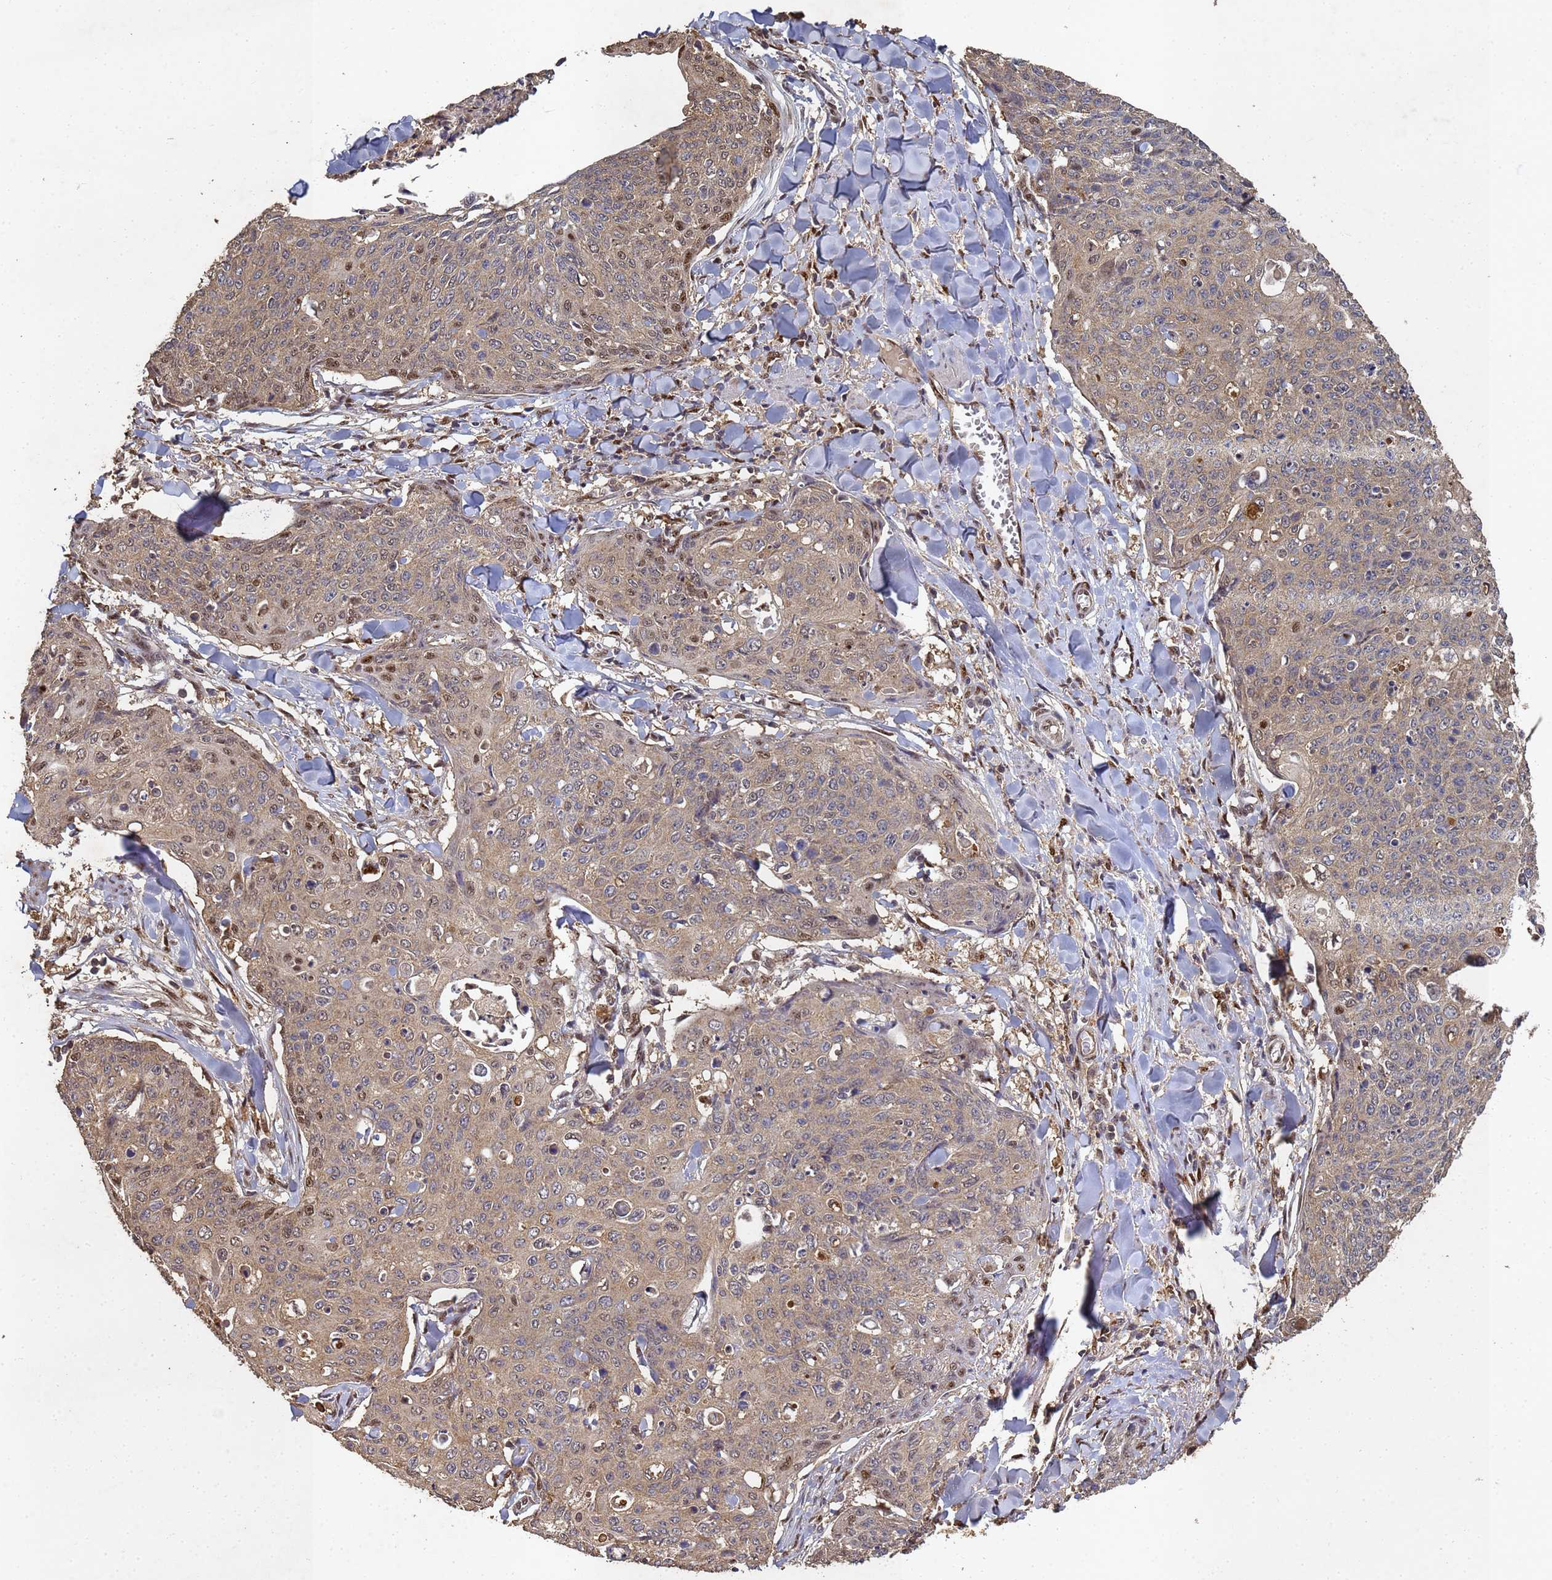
{"staining": {"intensity": "weak", "quantity": "25%-75%", "location": "cytoplasmic/membranous,nuclear"}, "tissue": "skin cancer", "cell_type": "Tumor cells", "image_type": "cancer", "snomed": [{"axis": "morphology", "description": "Squamous cell carcinoma, NOS"}, {"axis": "topography", "description": "Skin"}, {"axis": "topography", "description": "Vulva"}], "caption": "The image displays staining of skin squamous cell carcinoma, revealing weak cytoplasmic/membranous and nuclear protein staining (brown color) within tumor cells.", "gene": "SECISBP2", "patient": {"sex": "female", "age": 85}}